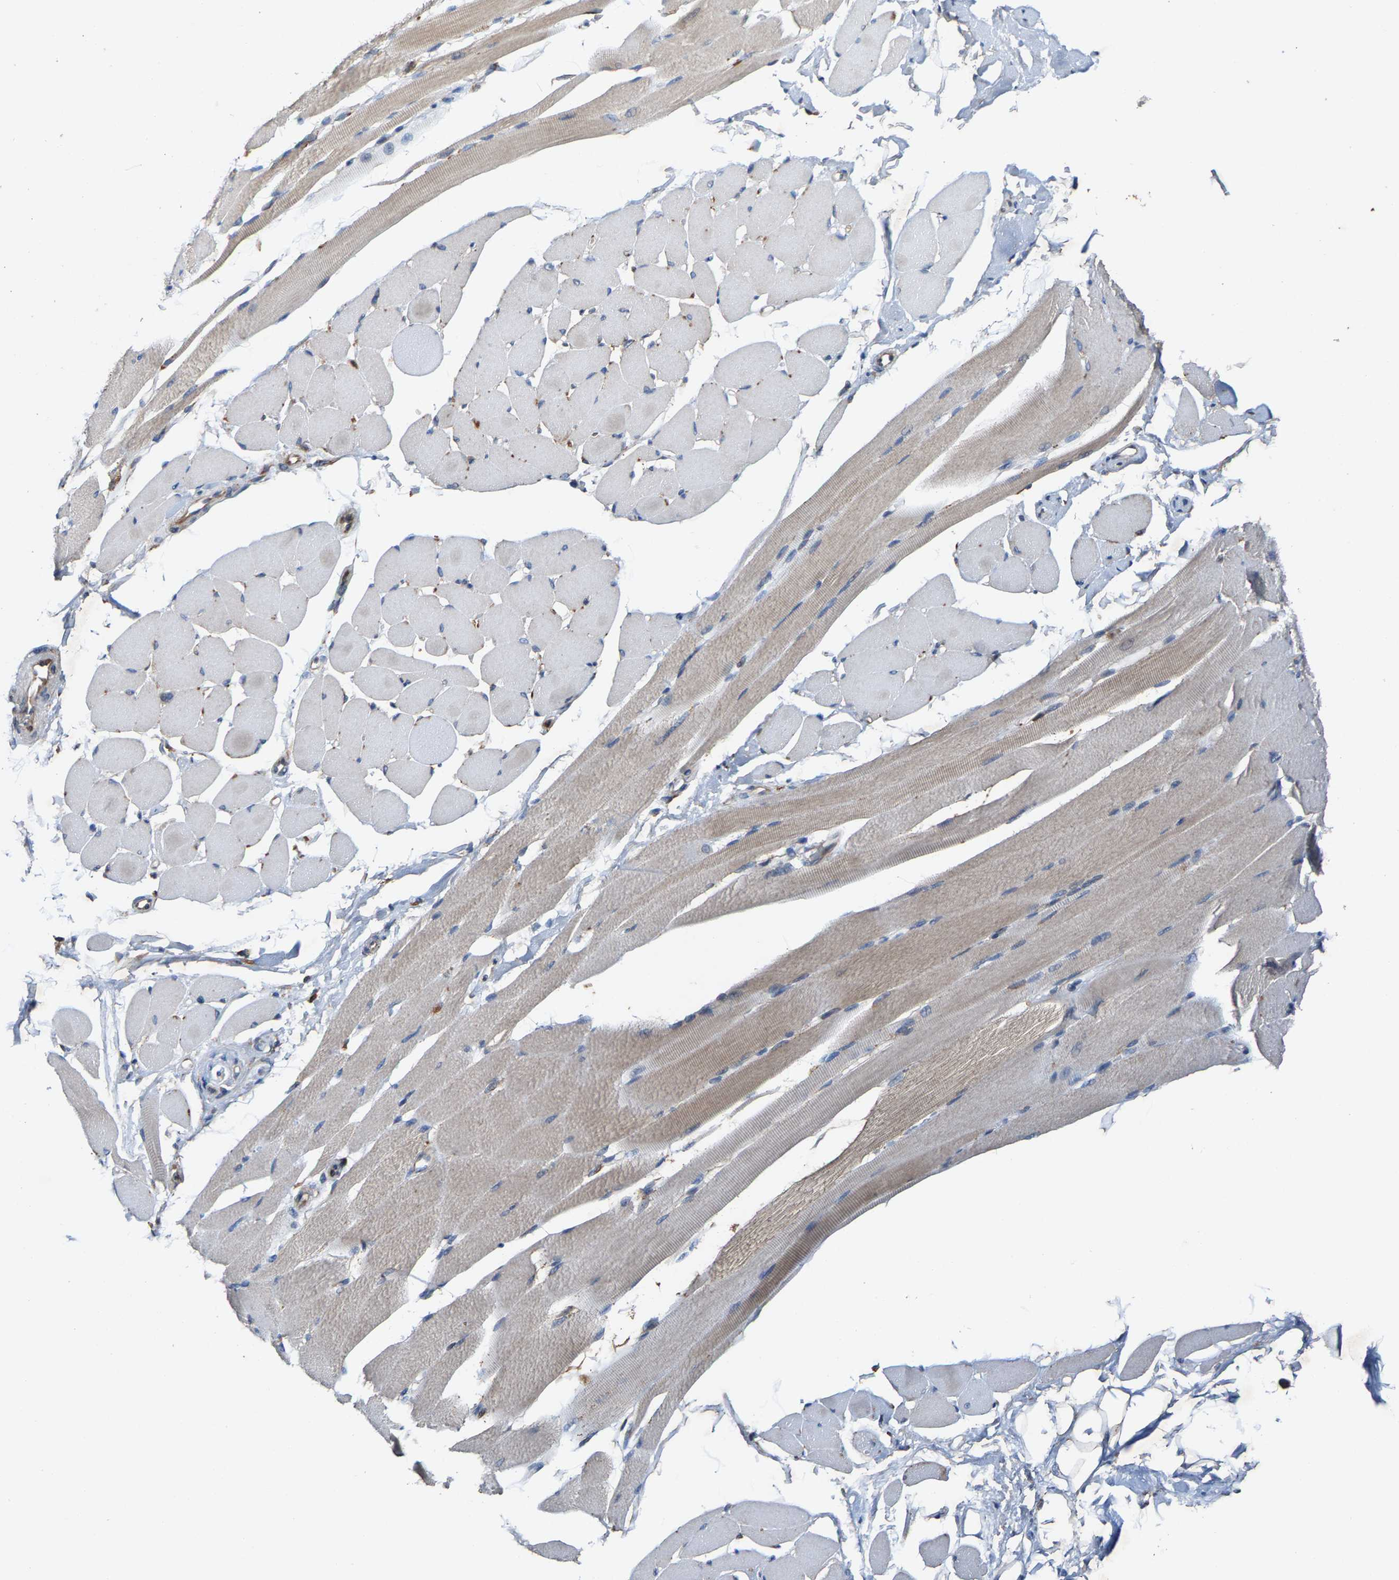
{"staining": {"intensity": "weak", "quantity": "25%-75%", "location": "cytoplasmic/membranous"}, "tissue": "skeletal muscle", "cell_type": "Myocytes", "image_type": "normal", "snomed": [{"axis": "morphology", "description": "Normal tissue, NOS"}, {"axis": "topography", "description": "Skeletal muscle"}, {"axis": "topography", "description": "Peripheral nerve tissue"}], "caption": "Immunohistochemistry of unremarkable skeletal muscle demonstrates low levels of weak cytoplasmic/membranous positivity in approximately 25%-75% of myocytes.", "gene": "FGD3", "patient": {"sex": "female", "age": 84}}